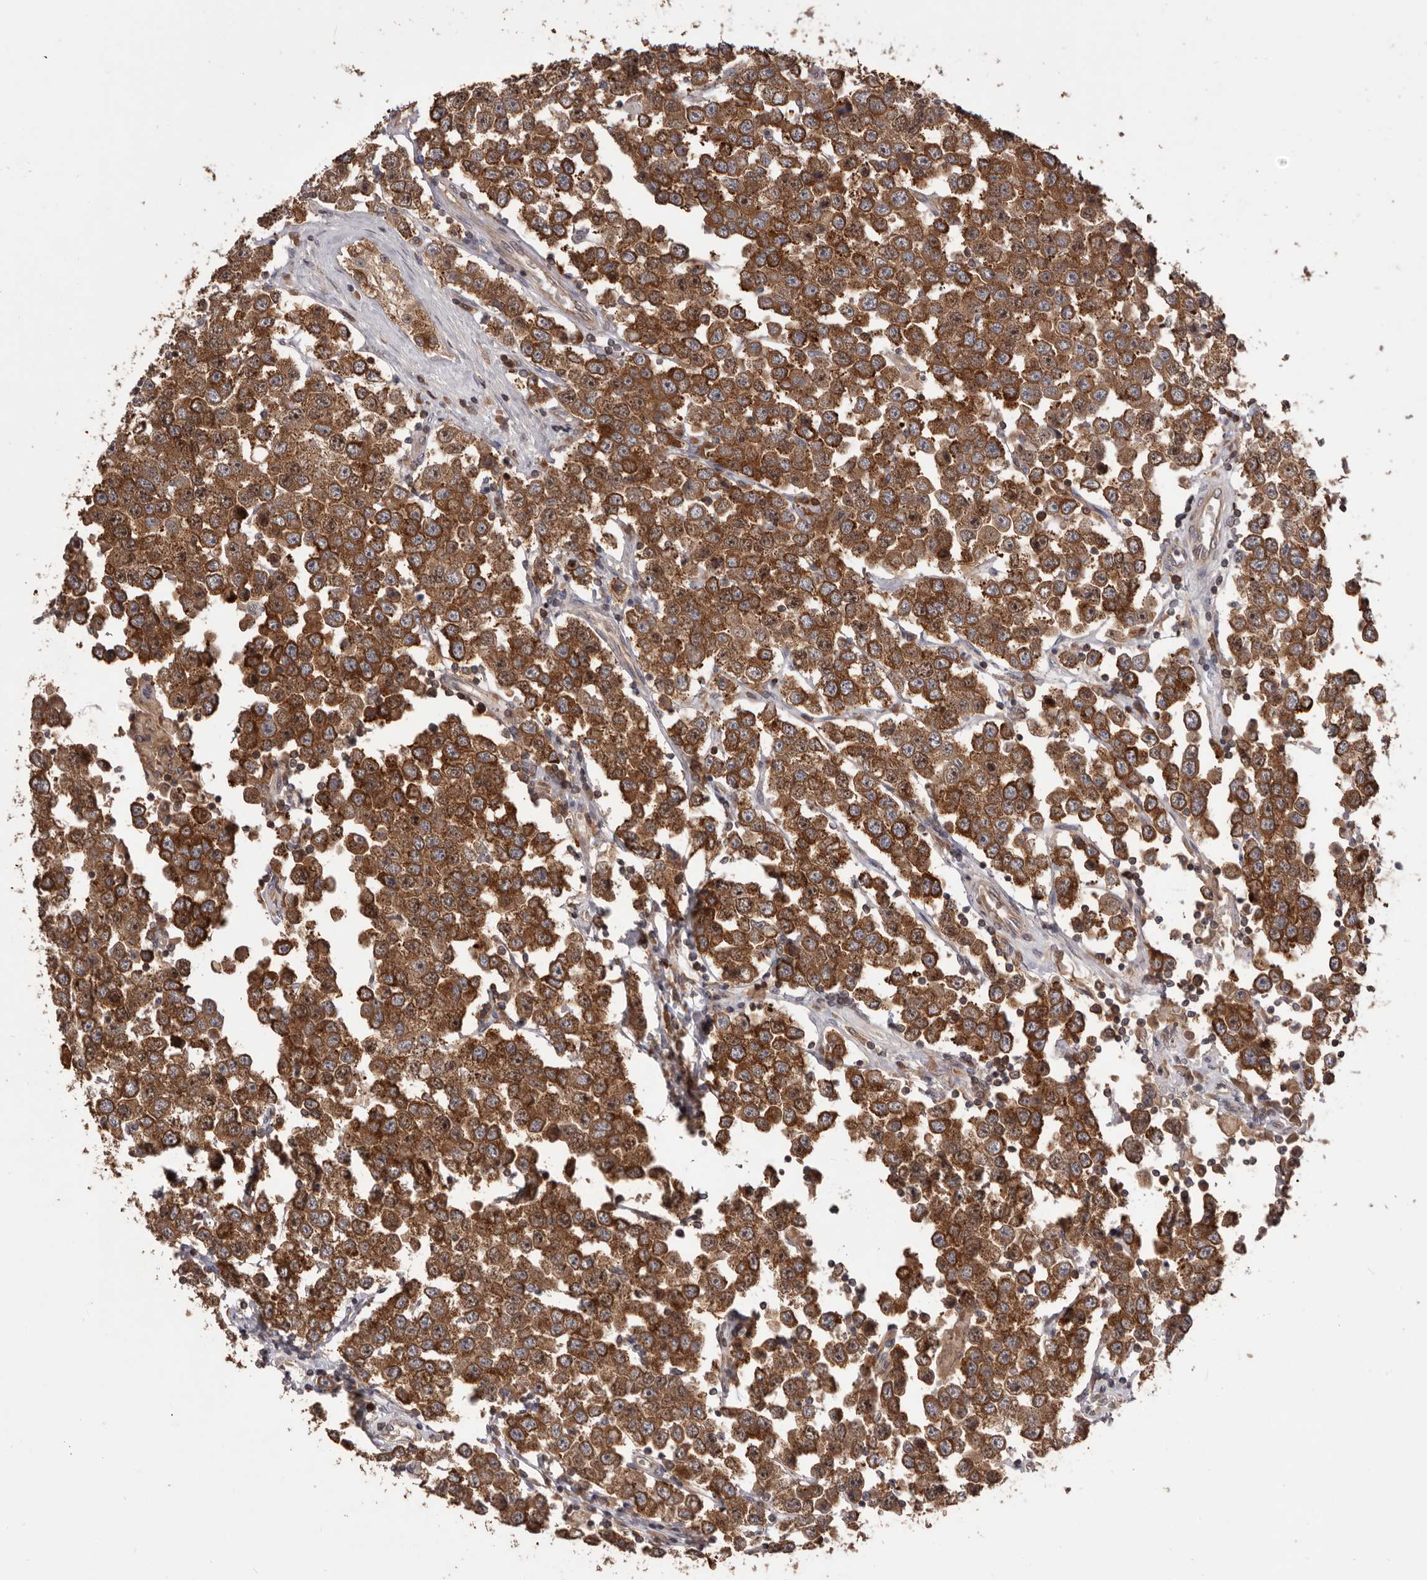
{"staining": {"intensity": "strong", "quantity": ">75%", "location": "cytoplasmic/membranous"}, "tissue": "testis cancer", "cell_type": "Tumor cells", "image_type": "cancer", "snomed": [{"axis": "morphology", "description": "Seminoma, NOS"}, {"axis": "topography", "description": "Testis"}], "caption": "Strong cytoplasmic/membranous expression for a protein is identified in about >75% of tumor cells of testis cancer (seminoma) using immunohistochemistry.", "gene": "HBS1L", "patient": {"sex": "male", "age": 28}}